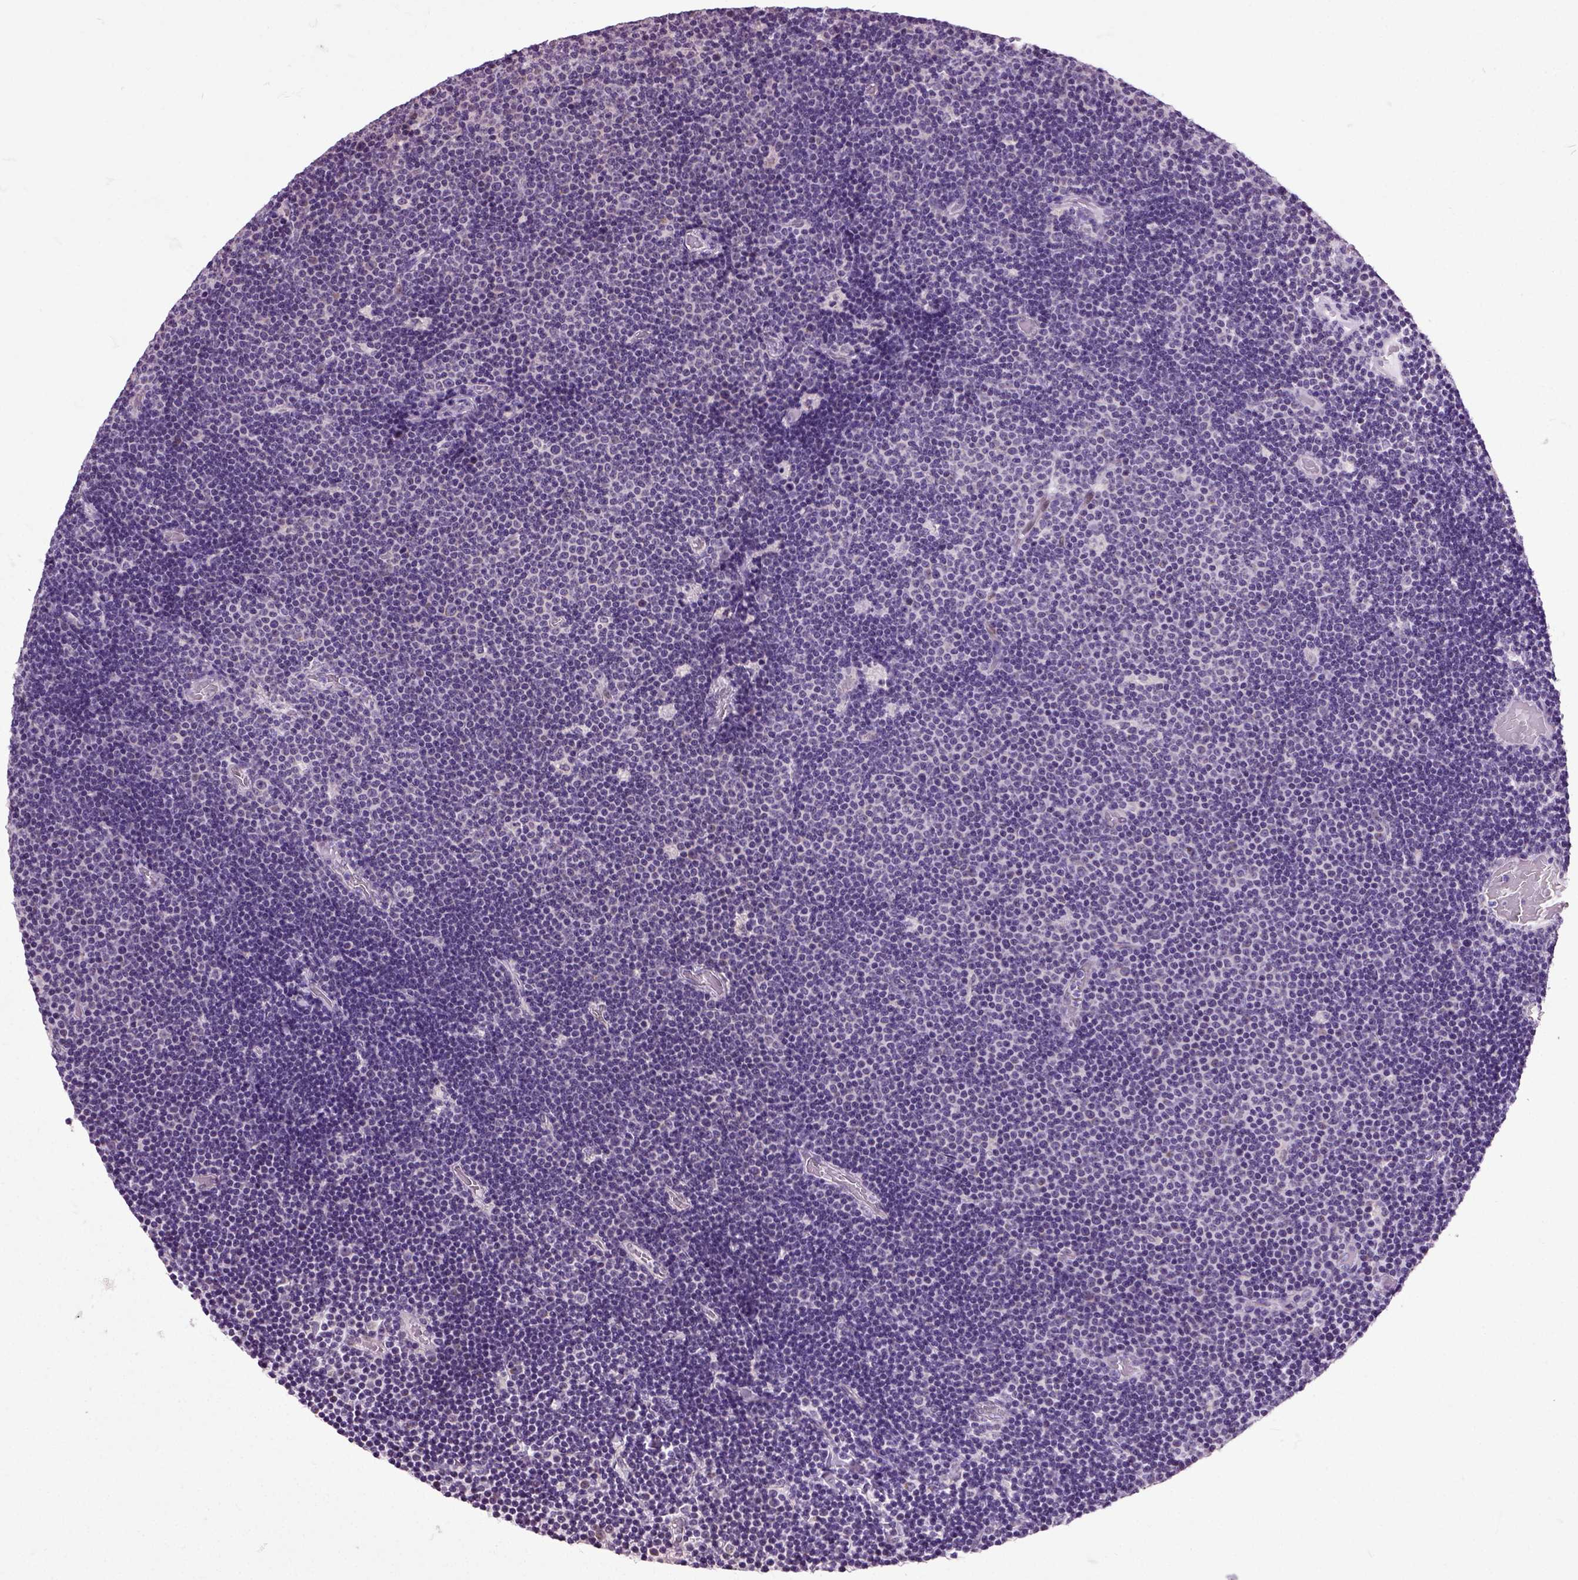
{"staining": {"intensity": "negative", "quantity": "none", "location": "none"}, "tissue": "lymphoma", "cell_type": "Tumor cells", "image_type": "cancer", "snomed": [{"axis": "morphology", "description": "Malignant lymphoma, non-Hodgkin's type, Low grade"}, {"axis": "topography", "description": "Brain"}], "caption": "IHC photomicrograph of neoplastic tissue: human lymphoma stained with DAB (3,3'-diaminobenzidine) demonstrates no significant protein staining in tumor cells. Nuclei are stained in blue.", "gene": "HSPA2", "patient": {"sex": "female", "age": 66}}